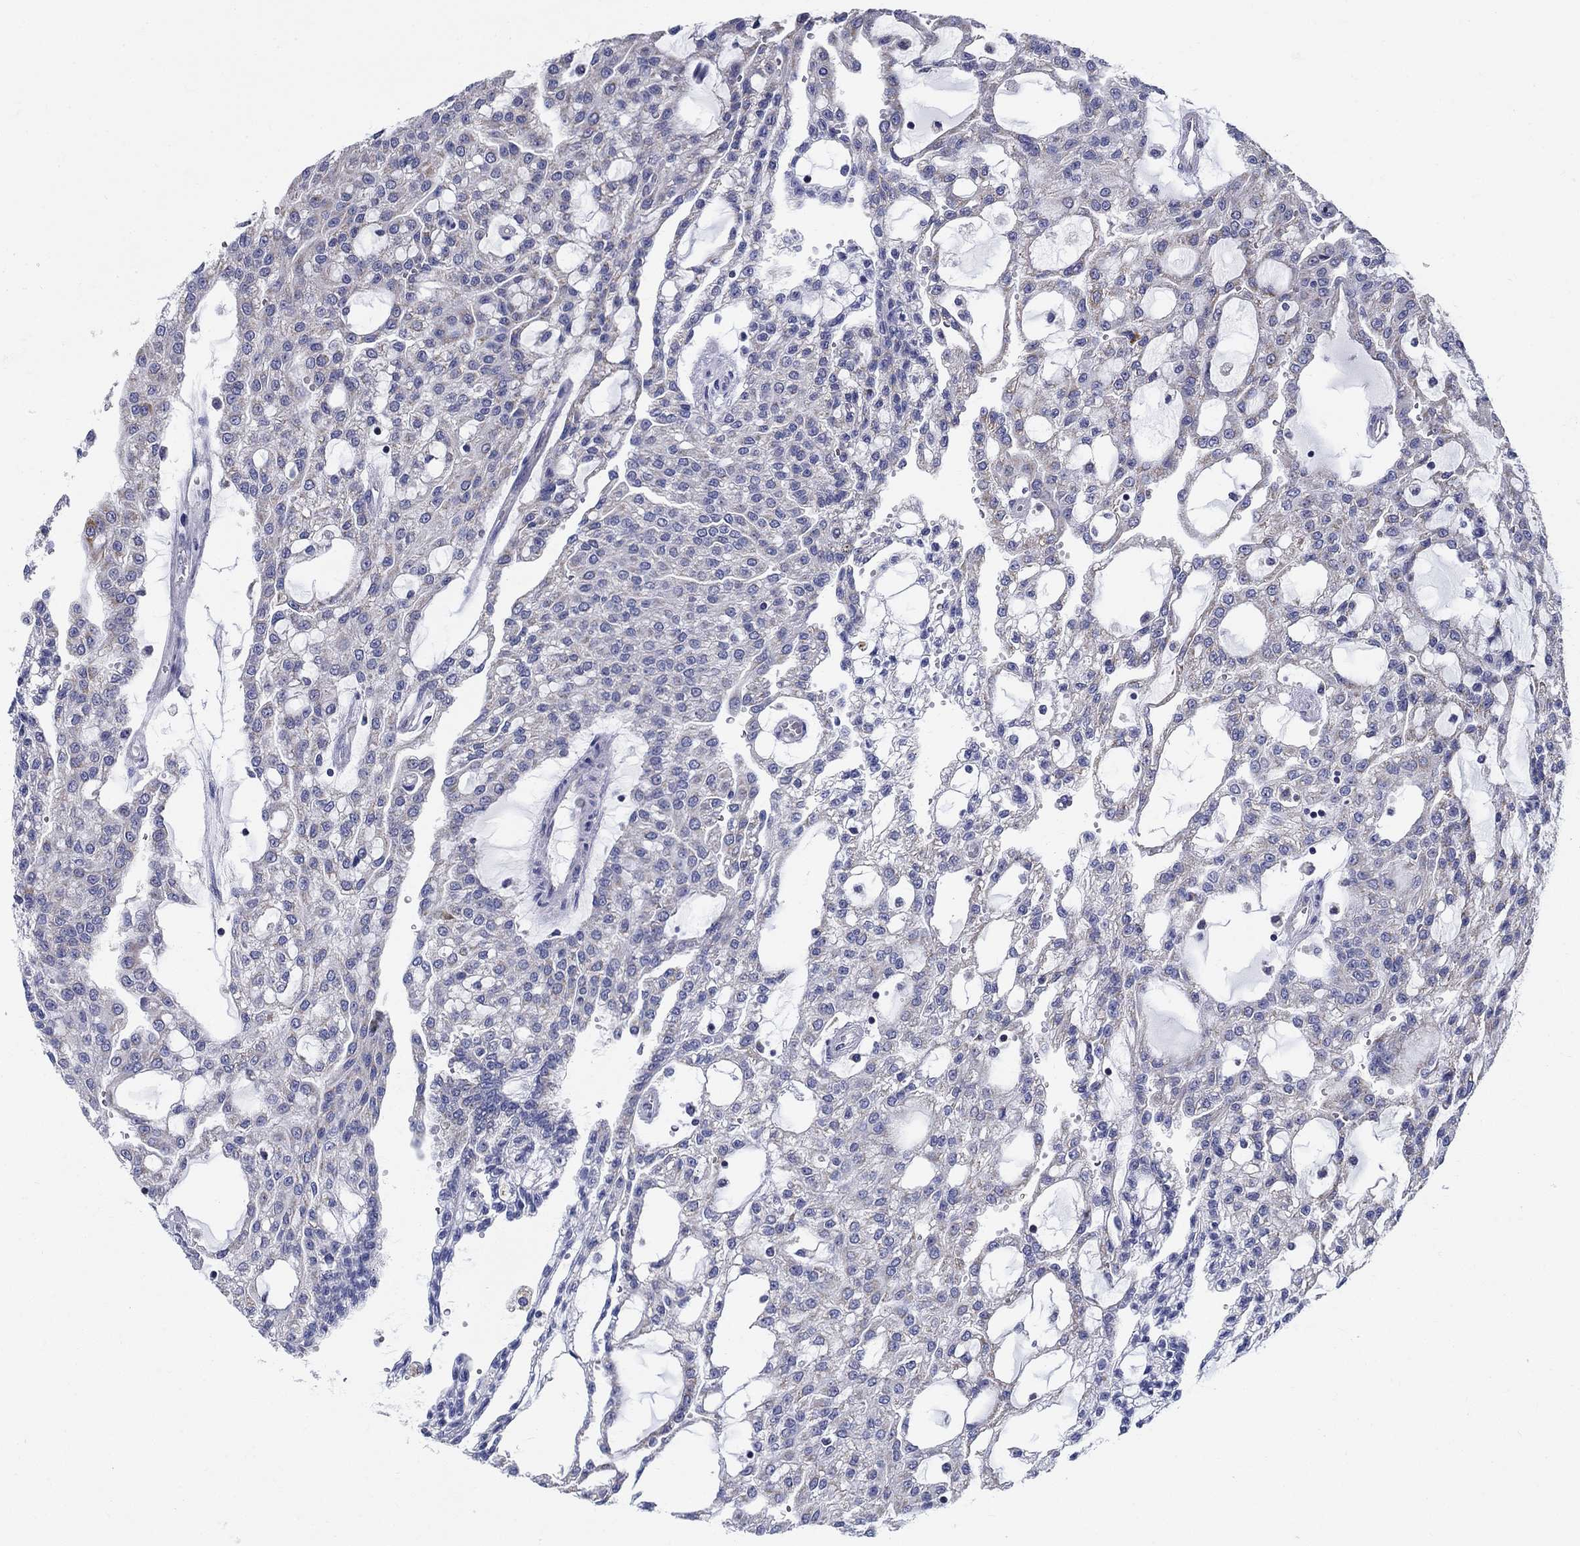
{"staining": {"intensity": "negative", "quantity": "none", "location": "none"}, "tissue": "renal cancer", "cell_type": "Tumor cells", "image_type": "cancer", "snomed": [{"axis": "morphology", "description": "Adenocarcinoma, NOS"}, {"axis": "topography", "description": "Kidney"}], "caption": "This is an IHC histopathology image of renal cancer (adenocarcinoma). There is no staining in tumor cells.", "gene": "UPB1", "patient": {"sex": "male", "age": 63}}